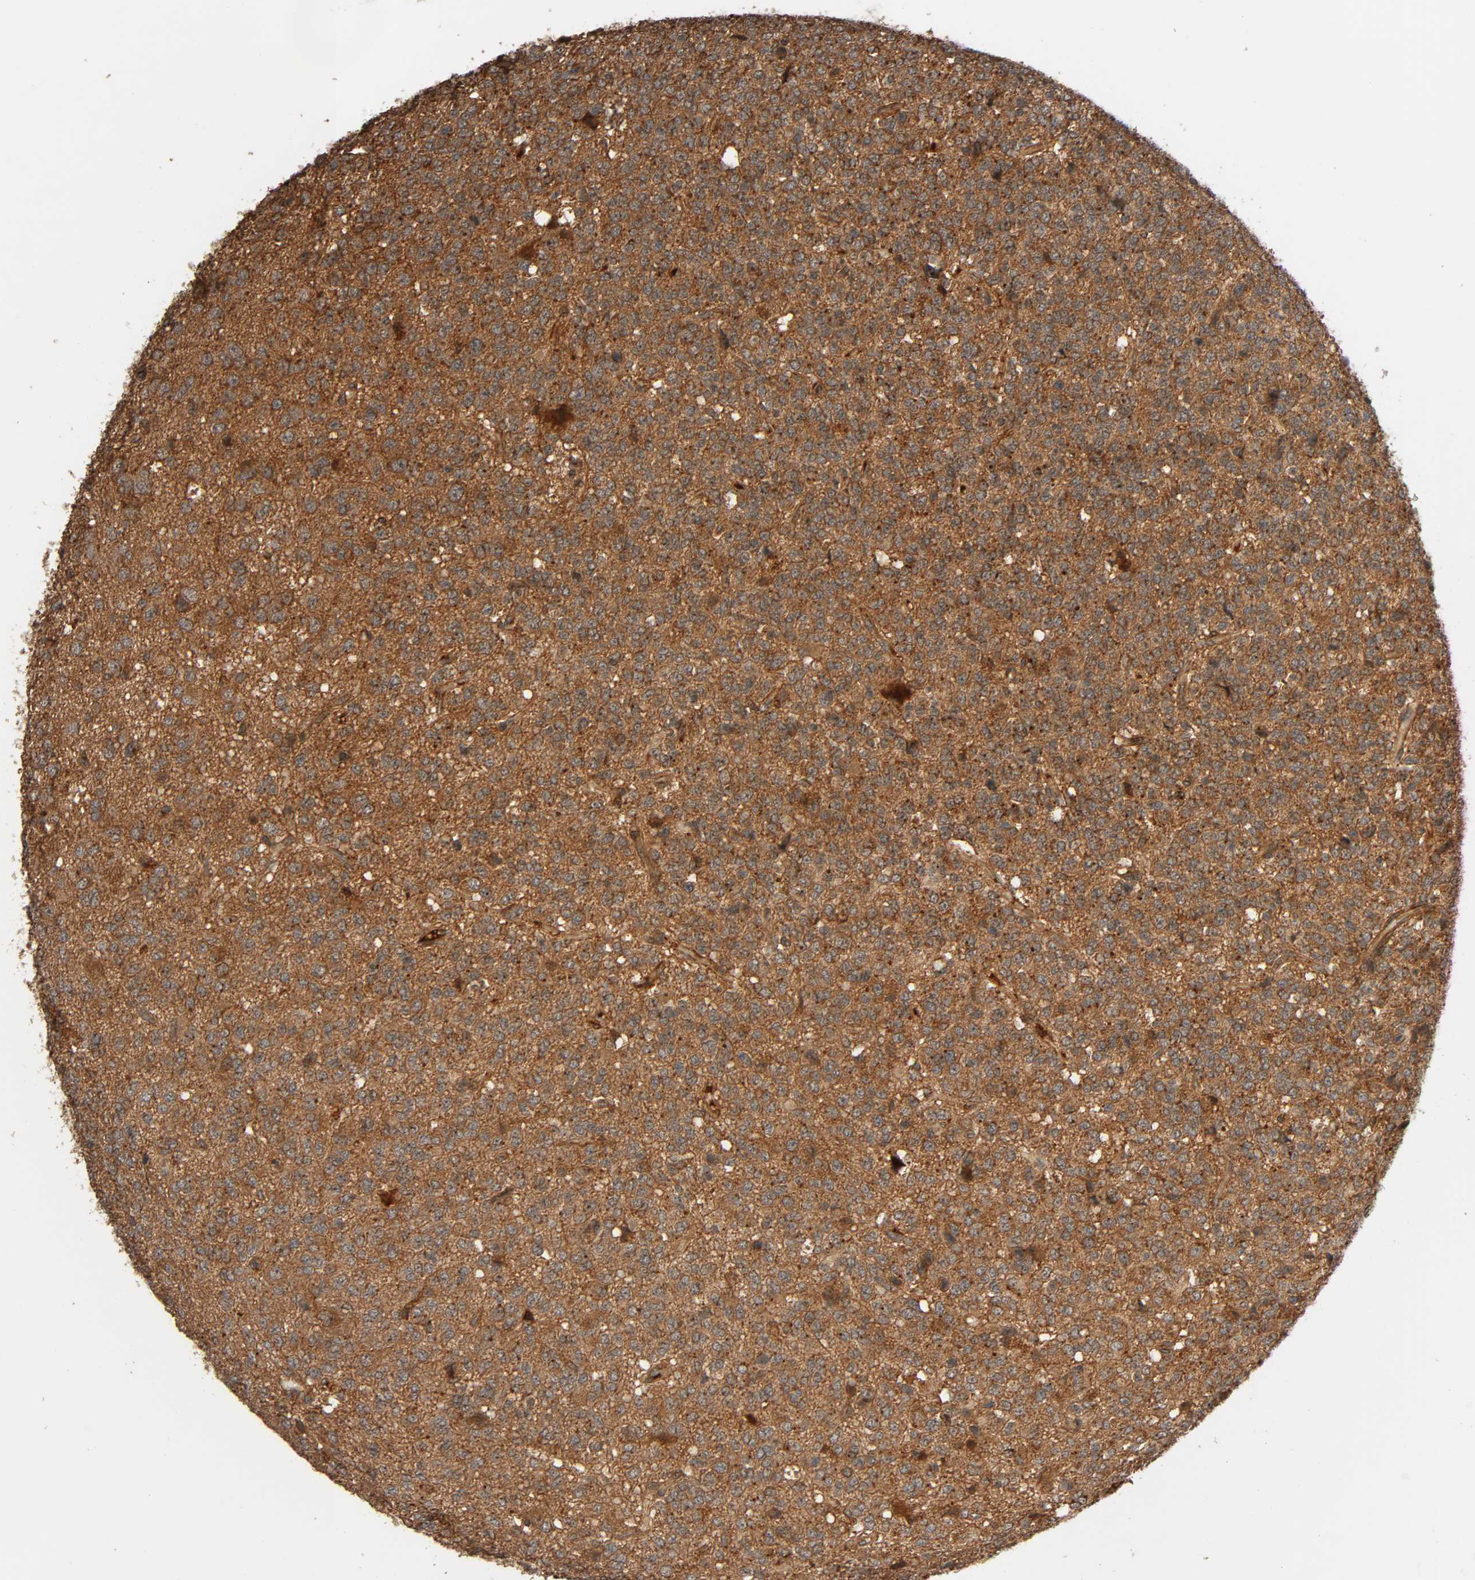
{"staining": {"intensity": "strong", "quantity": ">75%", "location": "cytoplasmic/membranous"}, "tissue": "glioma", "cell_type": "Tumor cells", "image_type": "cancer", "snomed": [{"axis": "morphology", "description": "Glioma, malignant, High grade"}, {"axis": "topography", "description": "pancreas cauda"}], "caption": "Protein expression analysis of human glioma reveals strong cytoplasmic/membranous staining in about >75% of tumor cells.", "gene": "MAP3K8", "patient": {"sex": "male", "age": 60}}